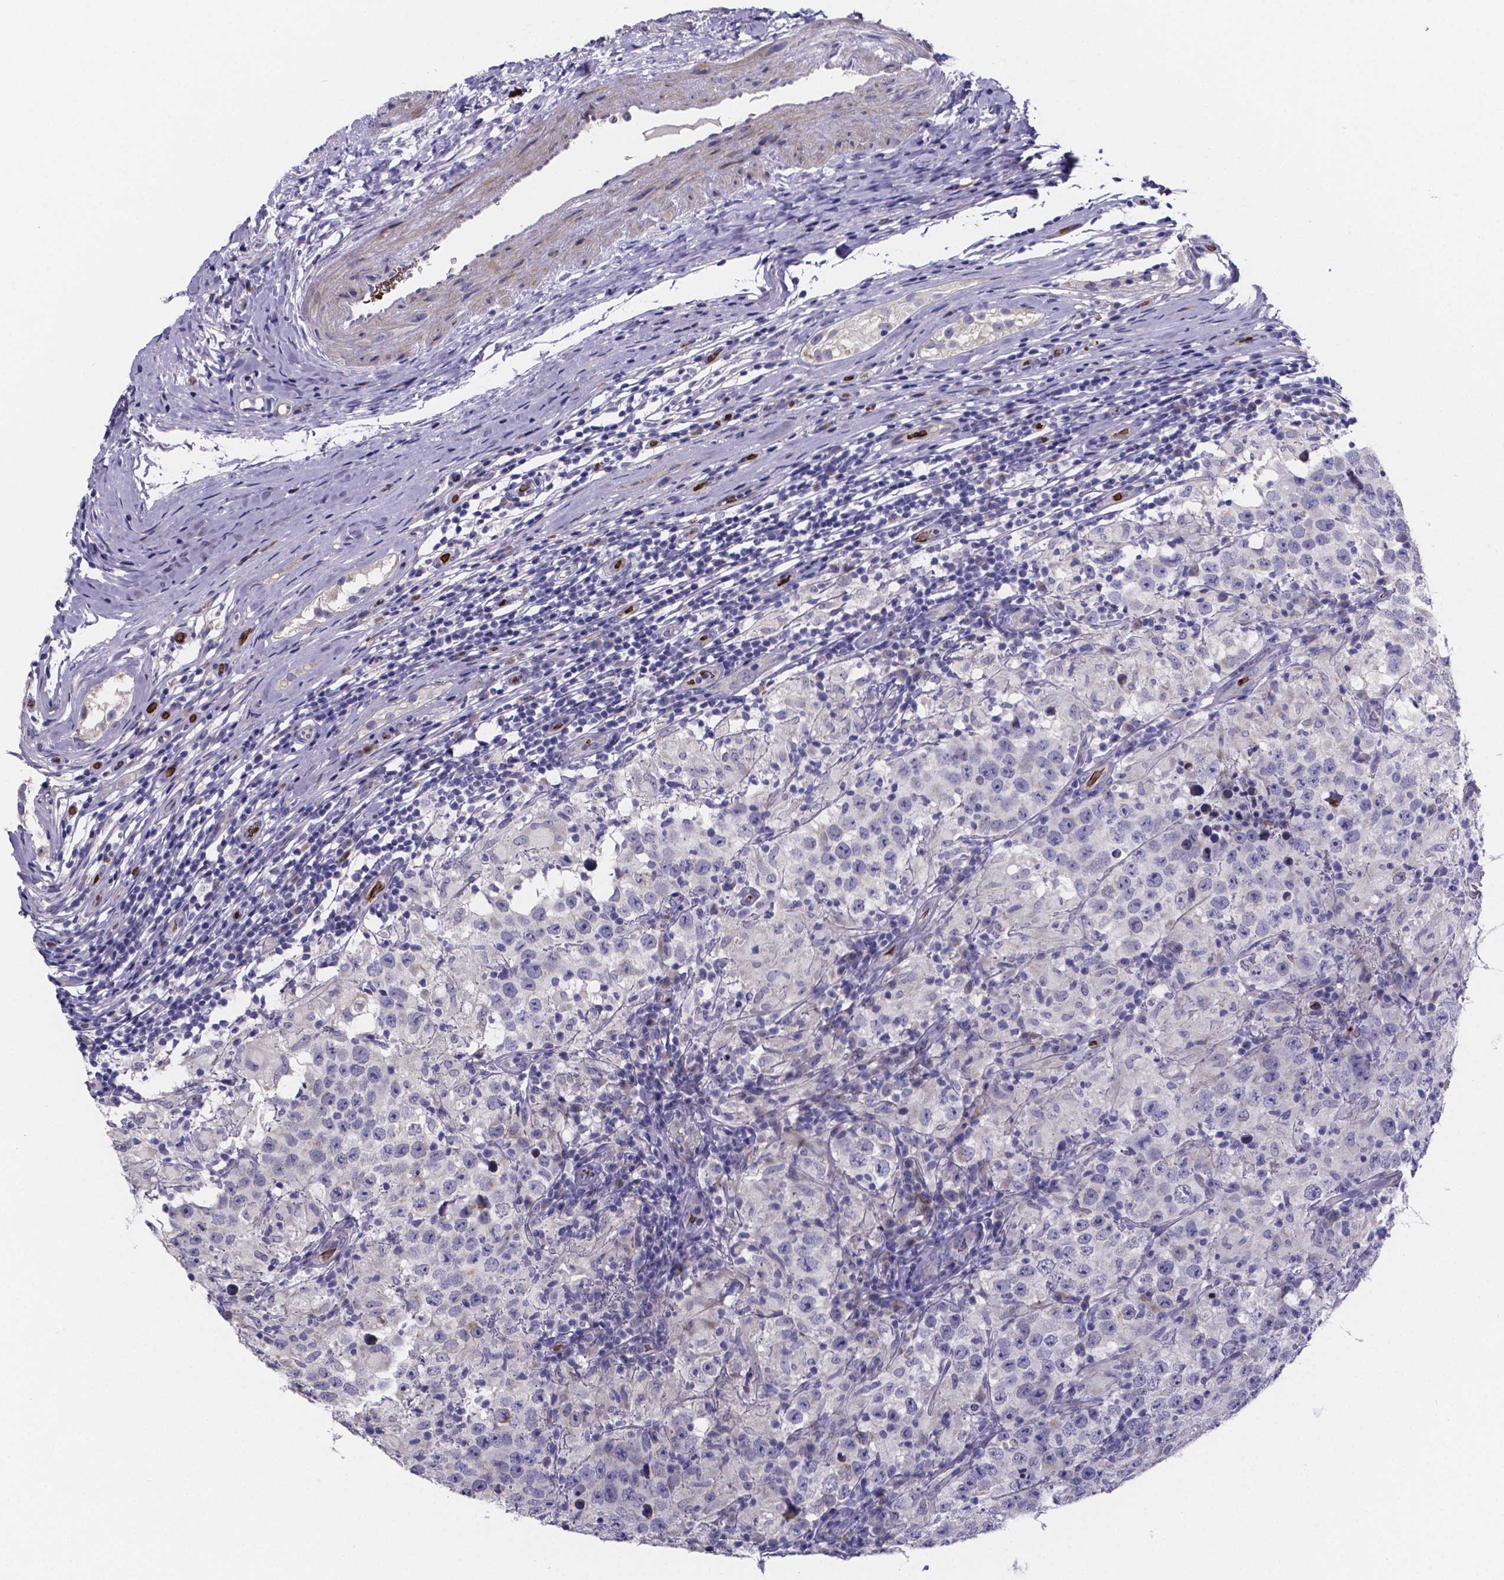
{"staining": {"intensity": "negative", "quantity": "none", "location": "none"}, "tissue": "testis cancer", "cell_type": "Tumor cells", "image_type": "cancer", "snomed": [{"axis": "morphology", "description": "Seminoma, NOS"}, {"axis": "morphology", "description": "Carcinoma, Embryonal, NOS"}, {"axis": "topography", "description": "Testis"}], "caption": "The histopathology image reveals no significant positivity in tumor cells of testis cancer.", "gene": "GABRA3", "patient": {"sex": "male", "age": 41}}